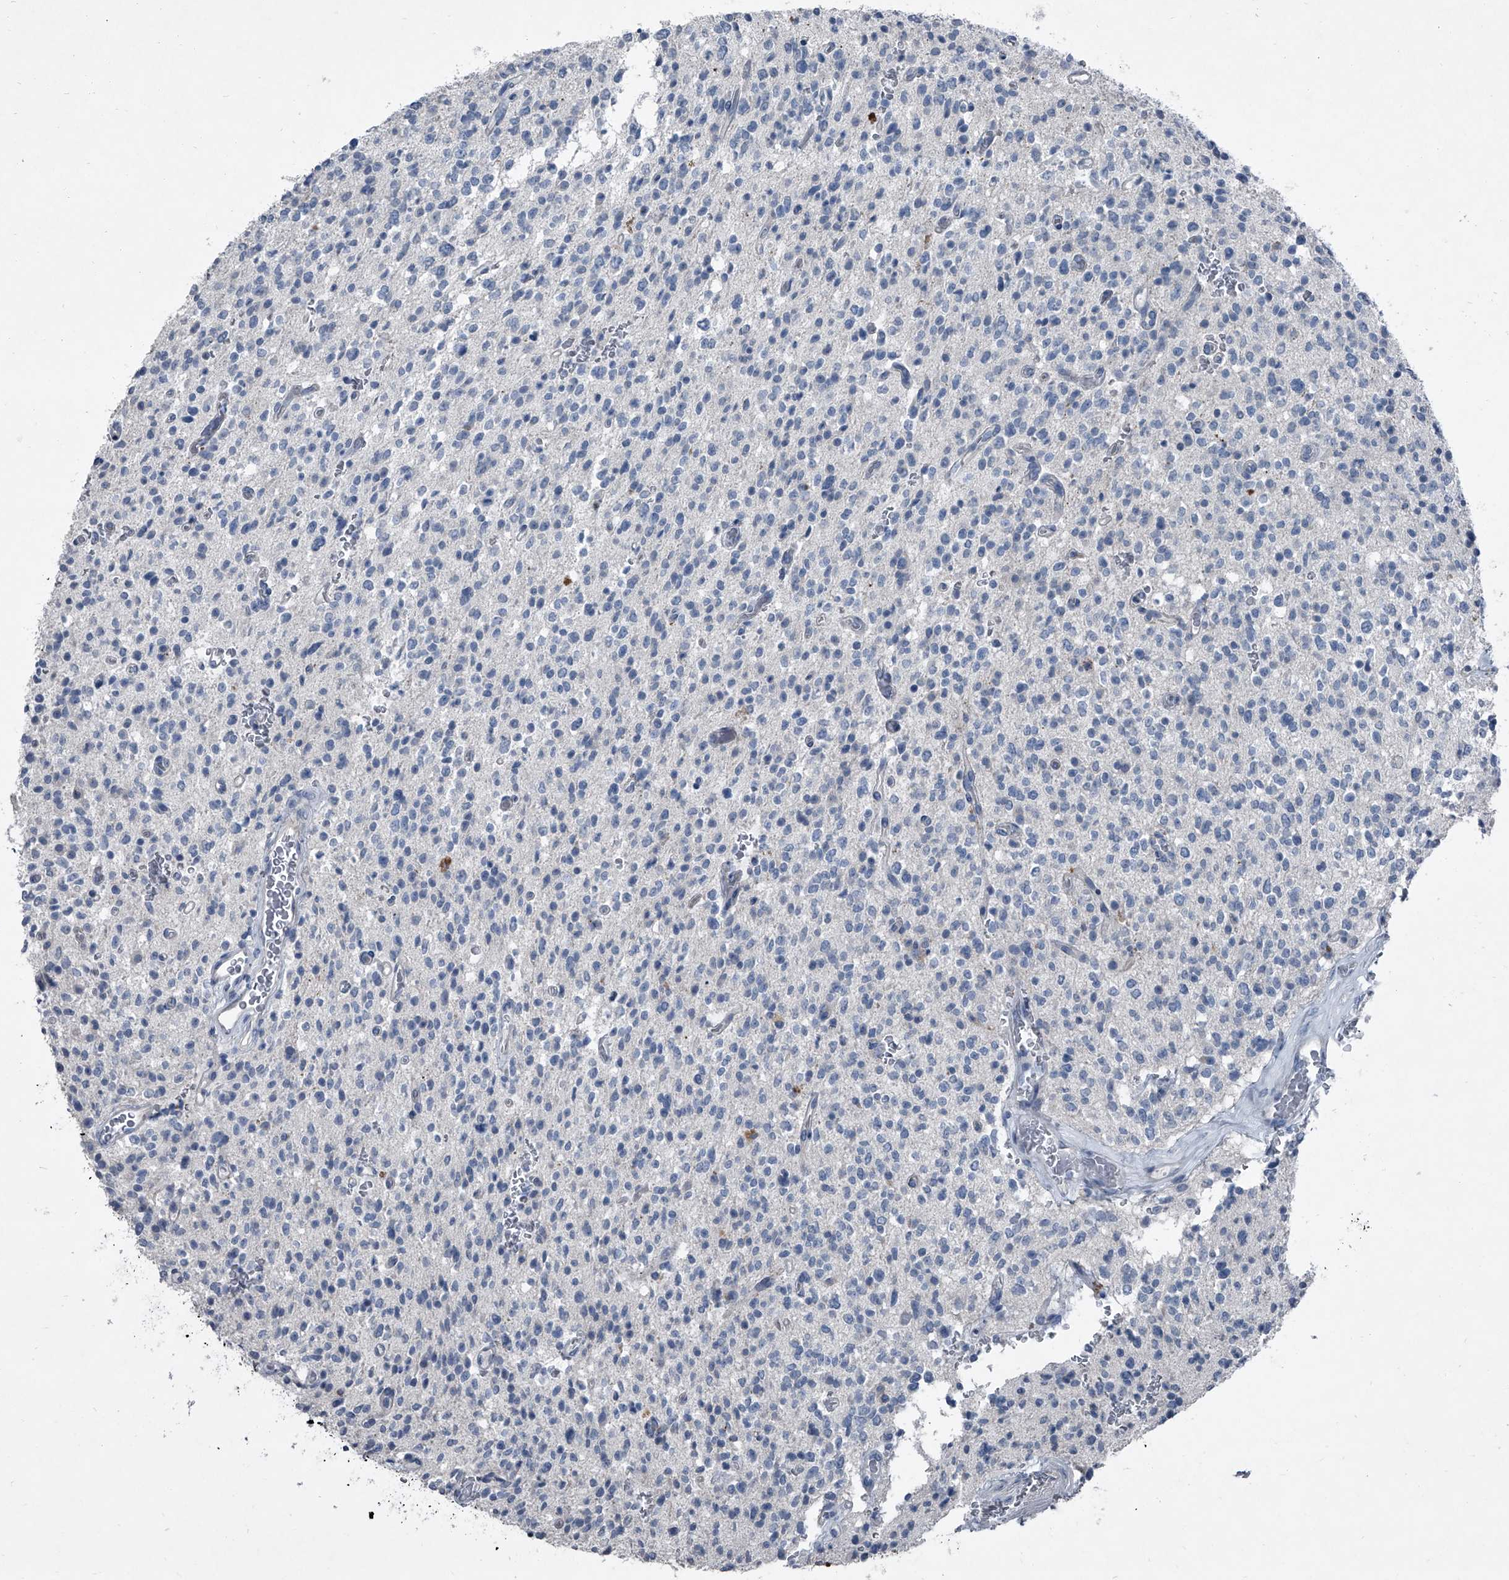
{"staining": {"intensity": "negative", "quantity": "none", "location": "none"}, "tissue": "glioma", "cell_type": "Tumor cells", "image_type": "cancer", "snomed": [{"axis": "morphology", "description": "Glioma, malignant, High grade"}, {"axis": "topography", "description": "Brain"}], "caption": "High power microscopy photomicrograph of an immunohistochemistry (IHC) image of malignant glioma (high-grade), revealing no significant expression in tumor cells.", "gene": "HEPHL1", "patient": {"sex": "male", "age": 34}}